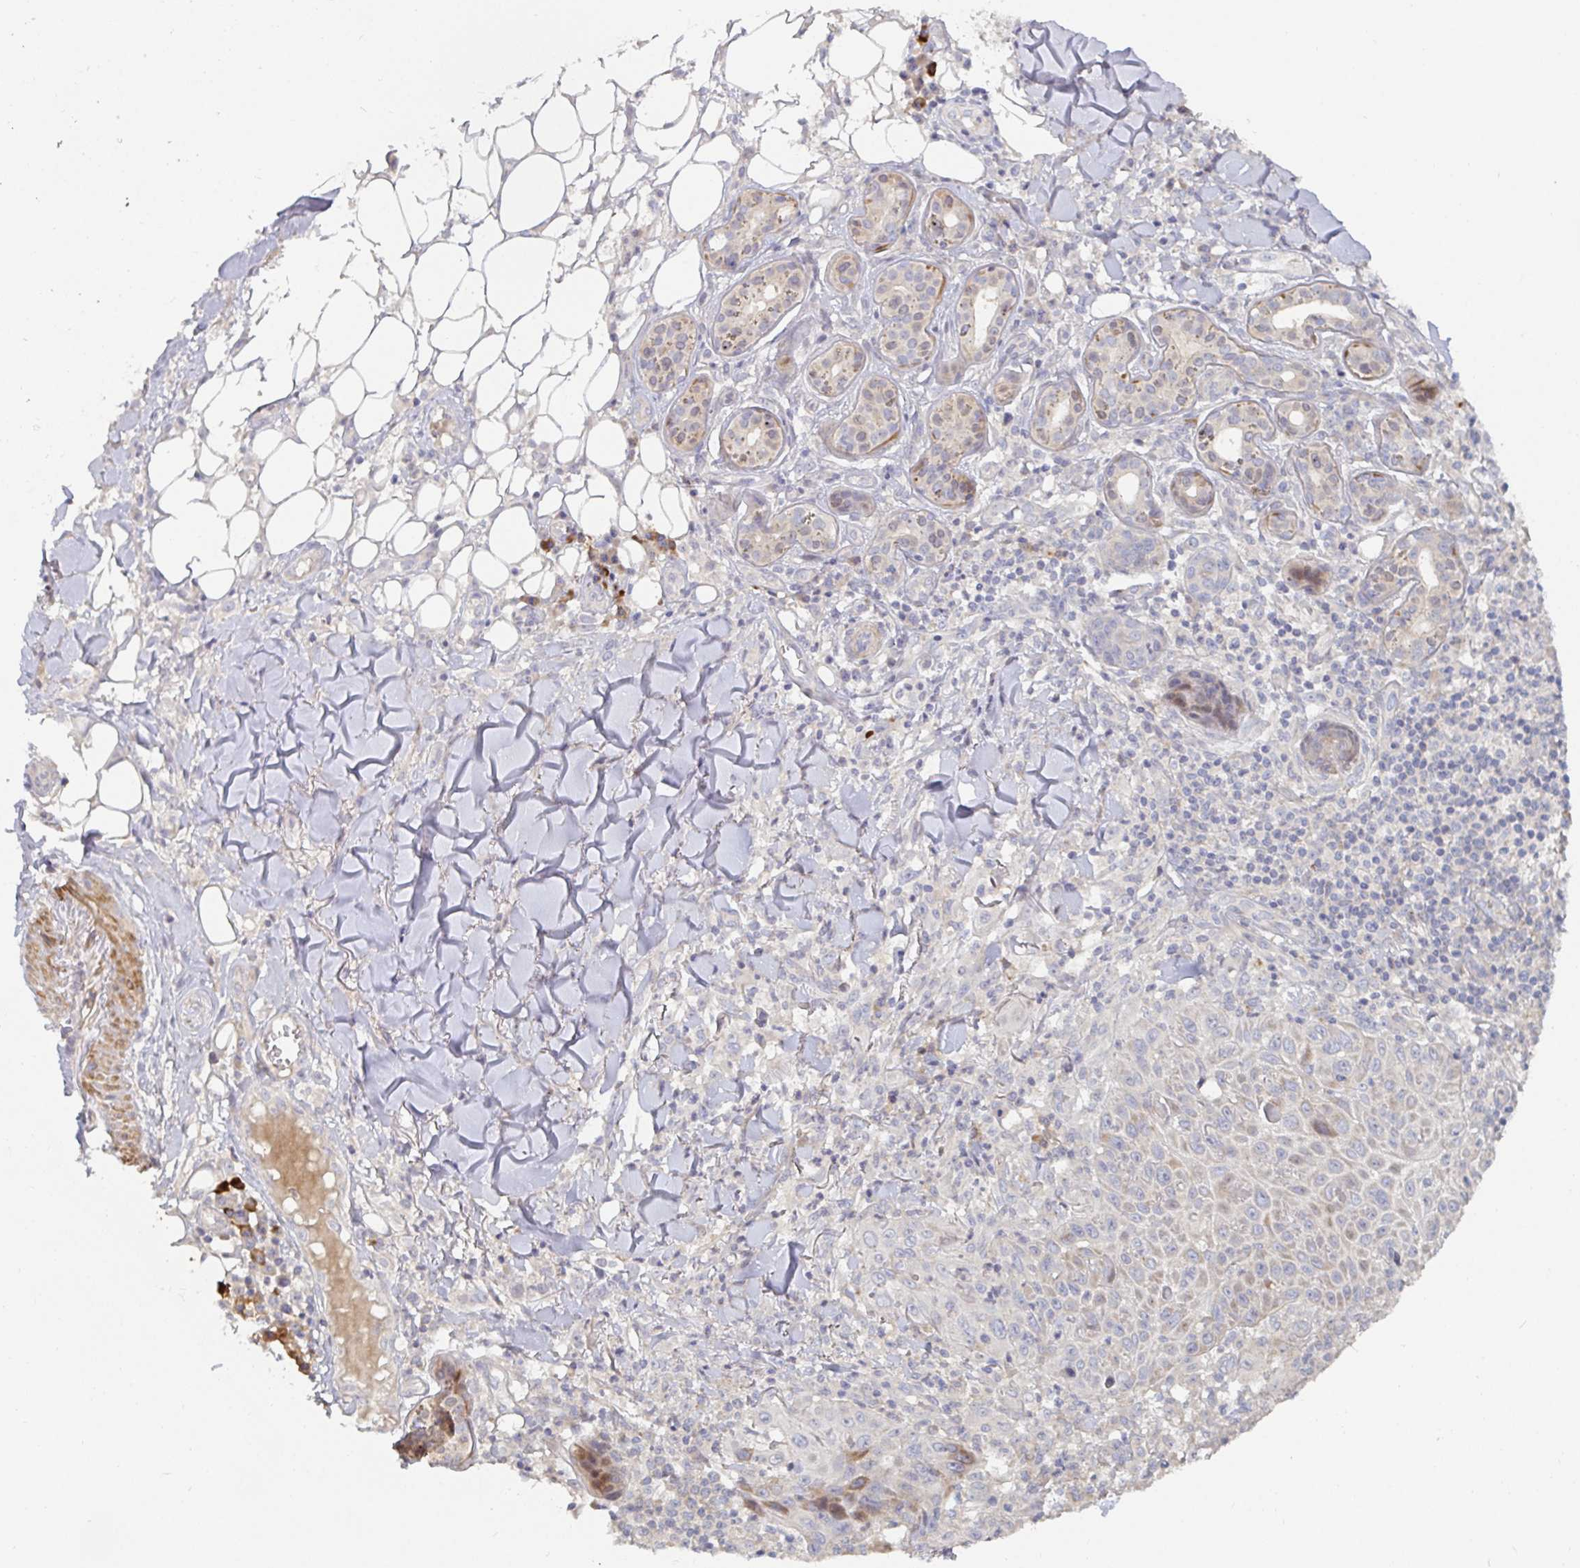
{"staining": {"intensity": "negative", "quantity": "none", "location": "none"}, "tissue": "skin cancer", "cell_type": "Tumor cells", "image_type": "cancer", "snomed": [{"axis": "morphology", "description": "Squamous cell carcinoma, NOS"}, {"axis": "topography", "description": "Skin"}], "caption": "DAB (3,3'-diaminobenzidine) immunohistochemical staining of human skin squamous cell carcinoma exhibits no significant positivity in tumor cells. (DAB (3,3'-diaminobenzidine) immunohistochemistry (IHC) with hematoxylin counter stain).", "gene": "SSH2", "patient": {"sex": "male", "age": 75}}